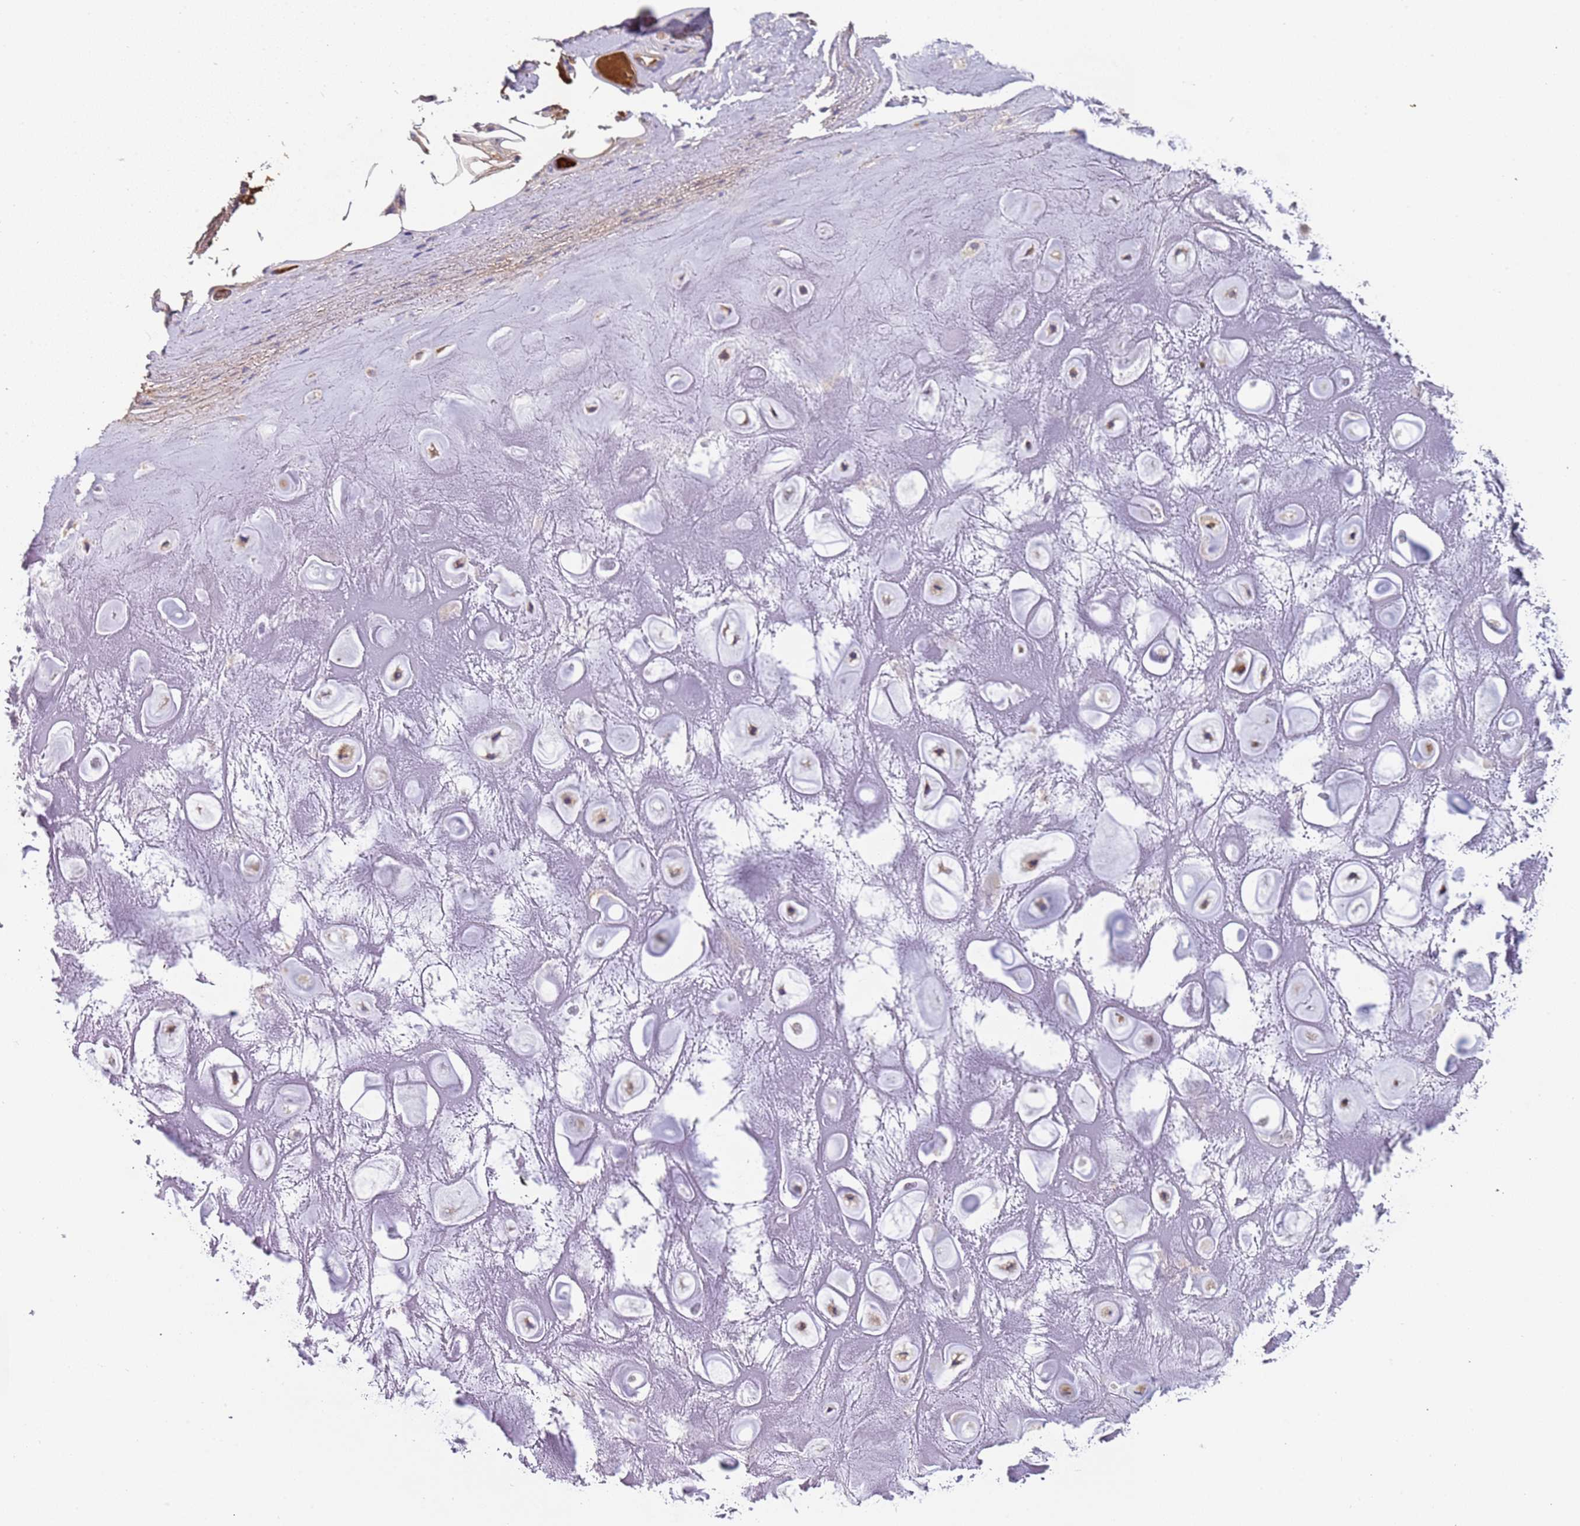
{"staining": {"intensity": "negative", "quantity": "none", "location": "none"}, "tissue": "adipose tissue", "cell_type": "Adipocytes", "image_type": "normal", "snomed": [{"axis": "morphology", "description": "Normal tissue, NOS"}, {"axis": "topography", "description": "Cartilage tissue"}], "caption": "A high-resolution micrograph shows immunohistochemistry staining of unremarkable adipose tissue, which exhibits no significant staining in adipocytes.", "gene": "TMEM126A", "patient": {"sex": "male", "age": 81}}